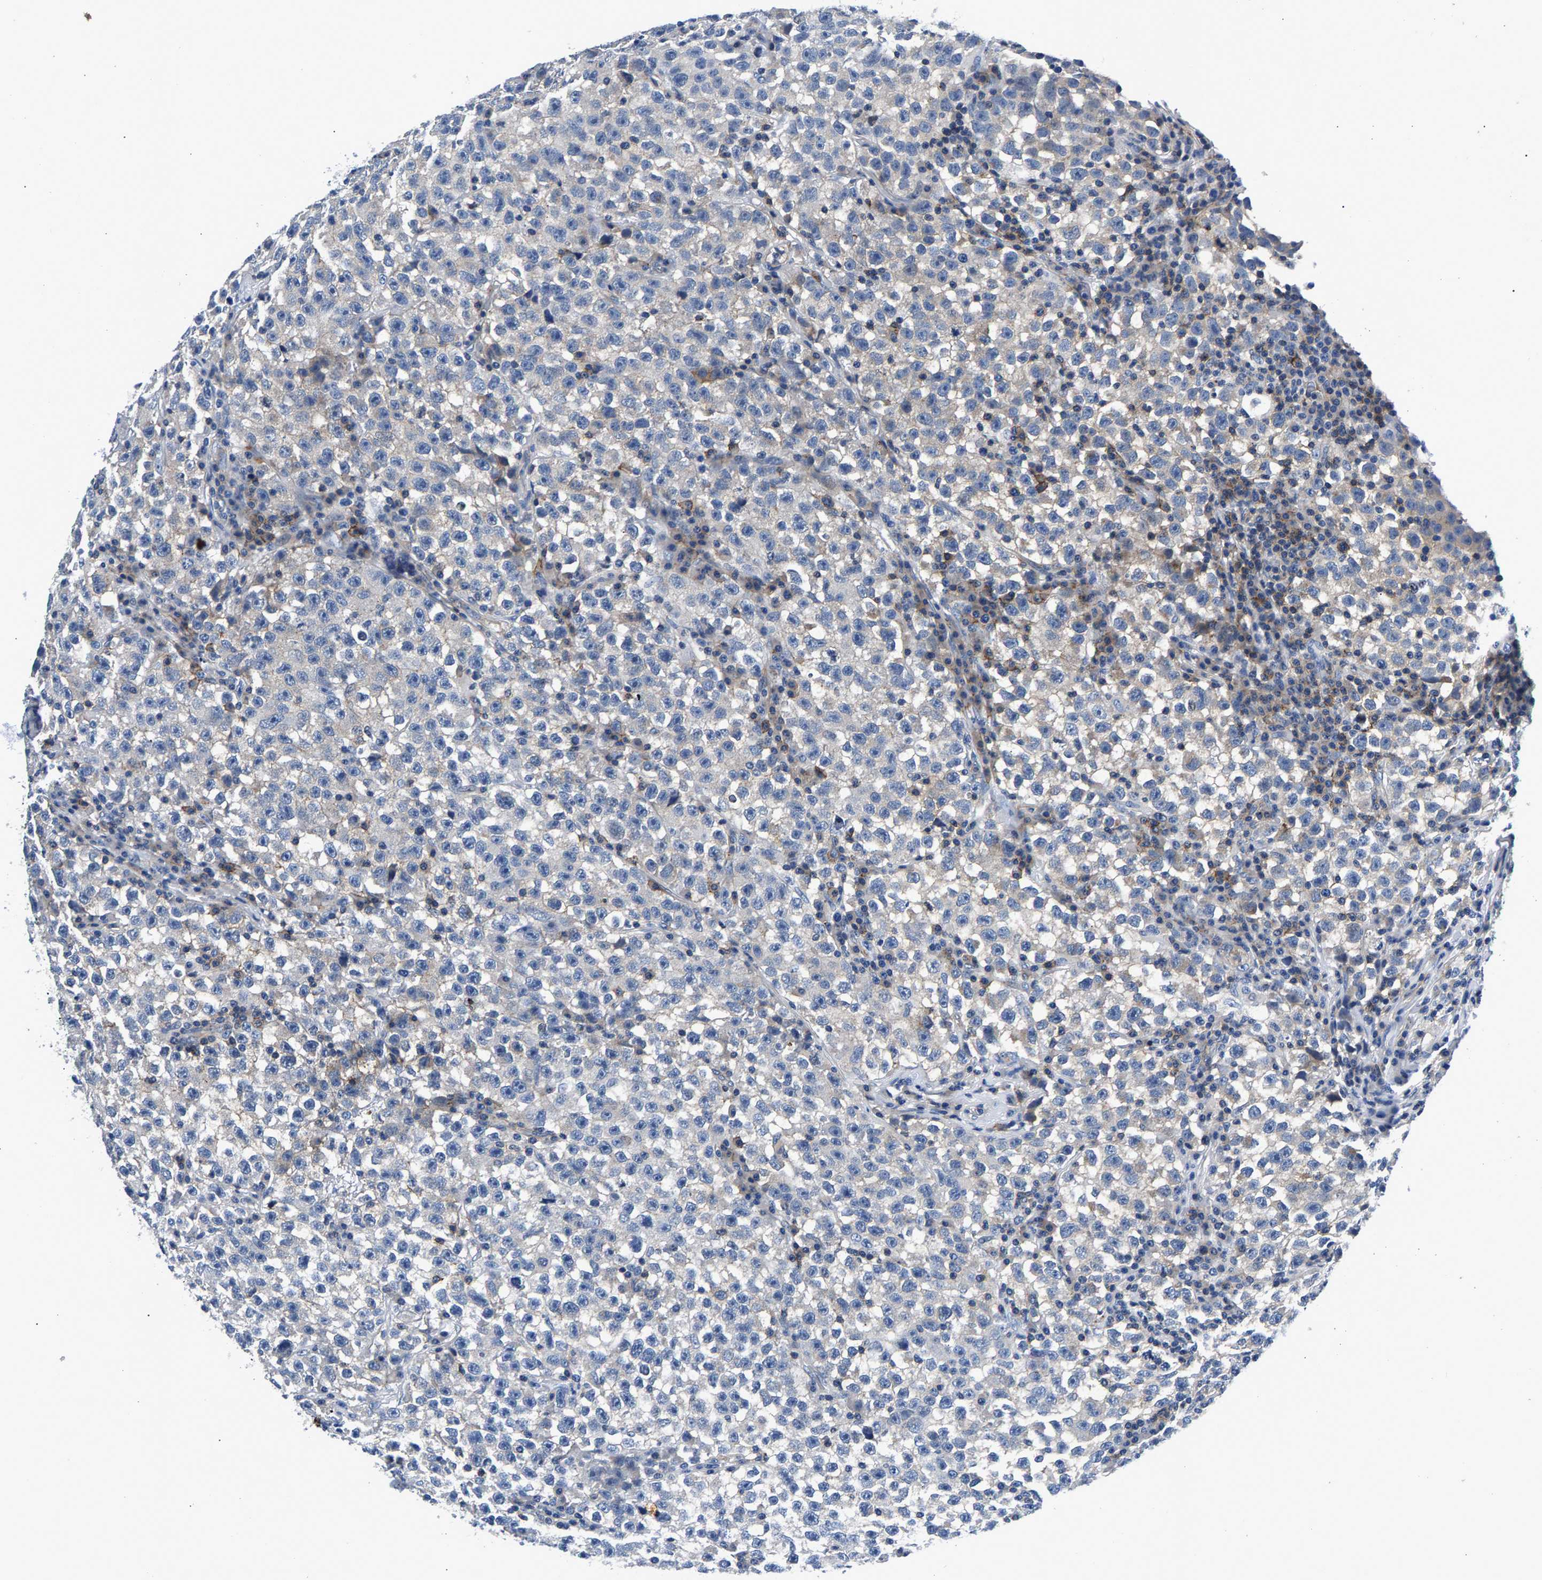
{"staining": {"intensity": "weak", "quantity": ">75%", "location": "cytoplasmic/membranous"}, "tissue": "testis cancer", "cell_type": "Tumor cells", "image_type": "cancer", "snomed": [{"axis": "morphology", "description": "Seminoma, NOS"}, {"axis": "topography", "description": "Testis"}], "caption": "This micrograph exhibits IHC staining of human seminoma (testis), with low weak cytoplasmic/membranous expression in about >75% of tumor cells.", "gene": "P2RY4", "patient": {"sex": "male", "age": 22}}